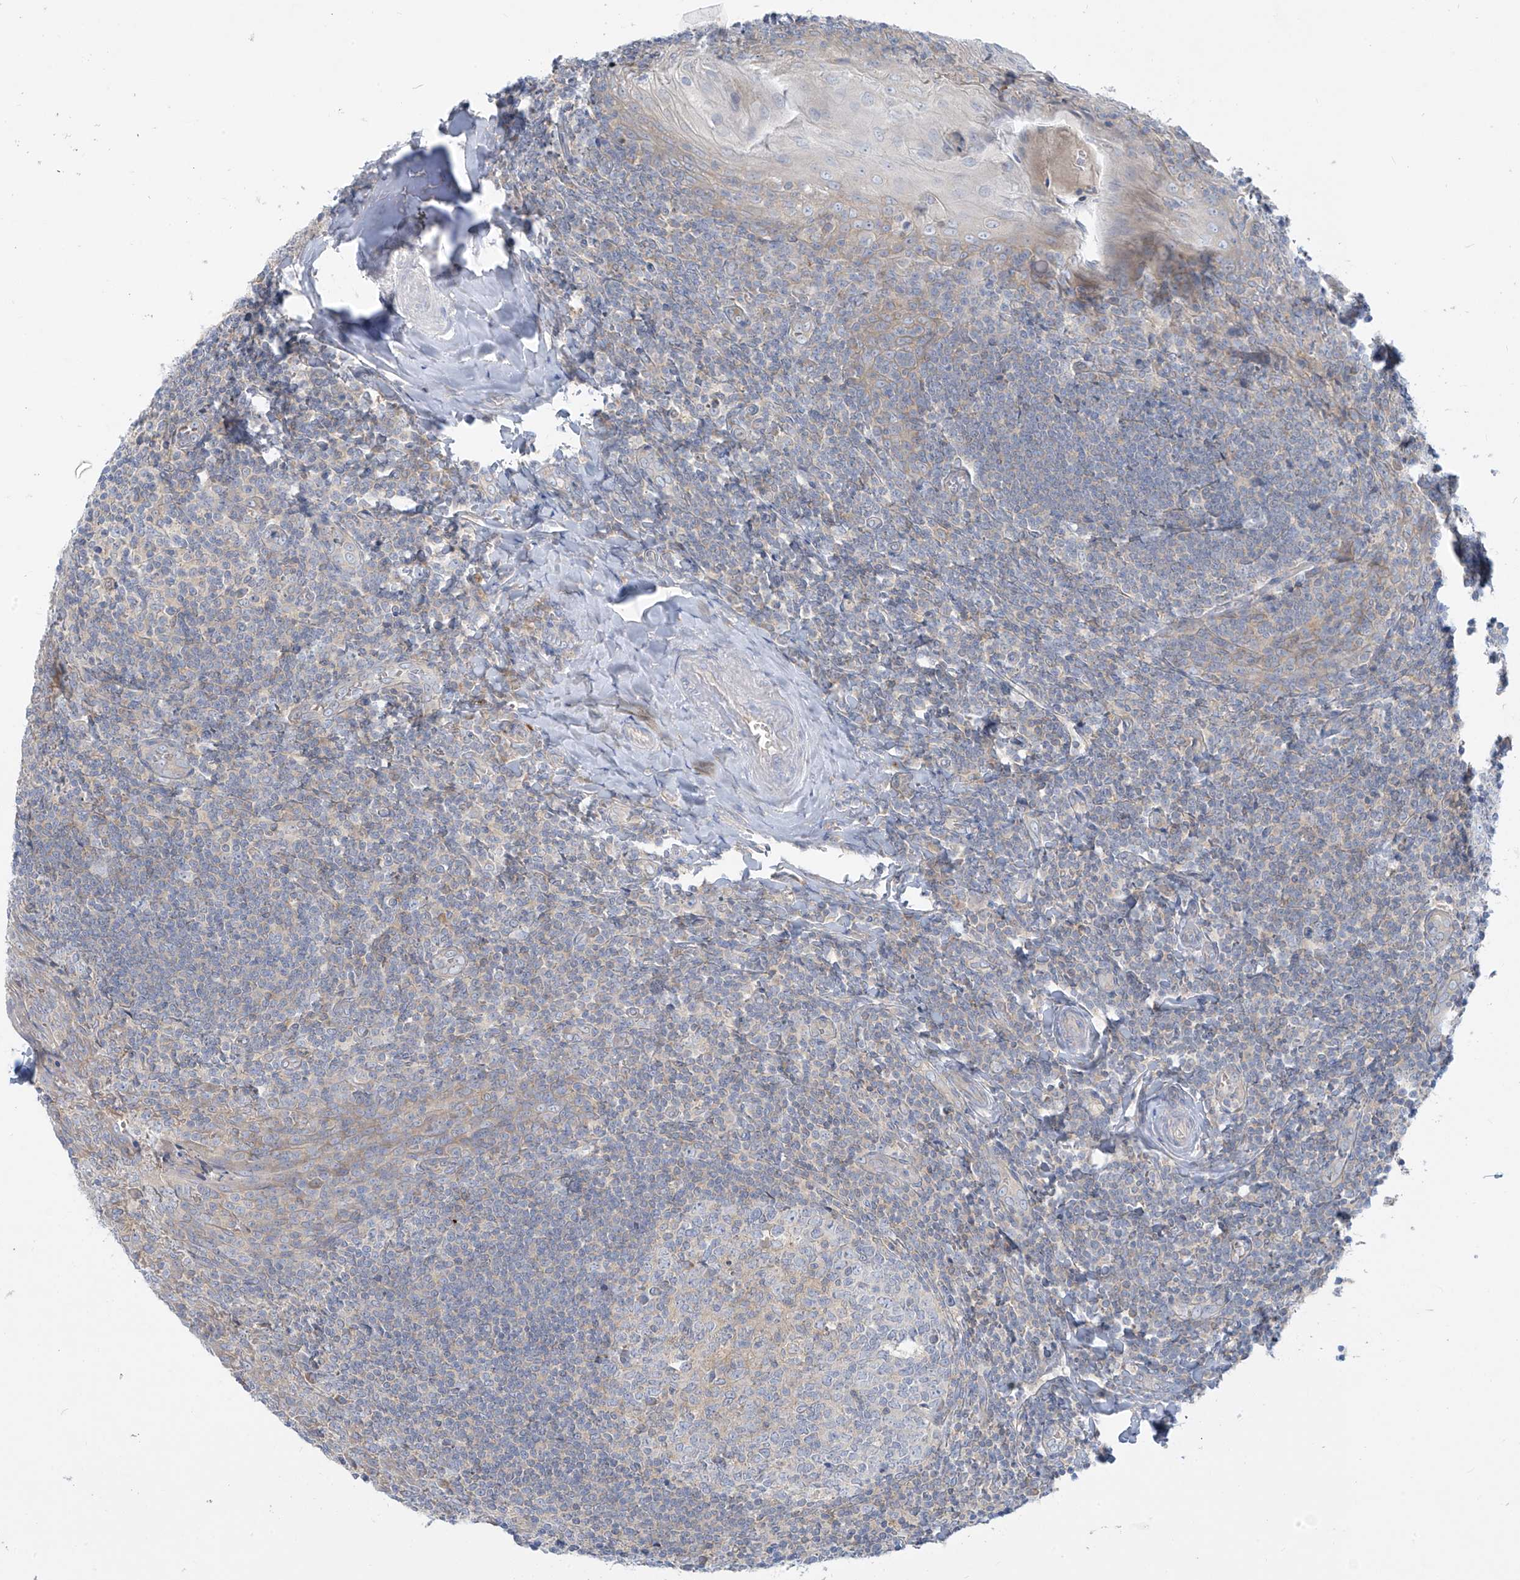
{"staining": {"intensity": "negative", "quantity": "none", "location": "none"}, "tissue": "tonsil", "cell_type": "Germinal center cells", "image_type": "normal", "snomed": [{"axis": "morphology", "description": "Normal tissue, NOS"}, {"axis": "topography", "description": "Tonsil"}], "caption": "There is no significant positivity in germinal center cells of tonsil. (Stains: DAB immunohistochemistry with hematoxylin counter stain, Microscopy: brightfield microscopy at high magnification).", "gene": "DGKQ", "patient": {"sex": "male", "age": 27}}